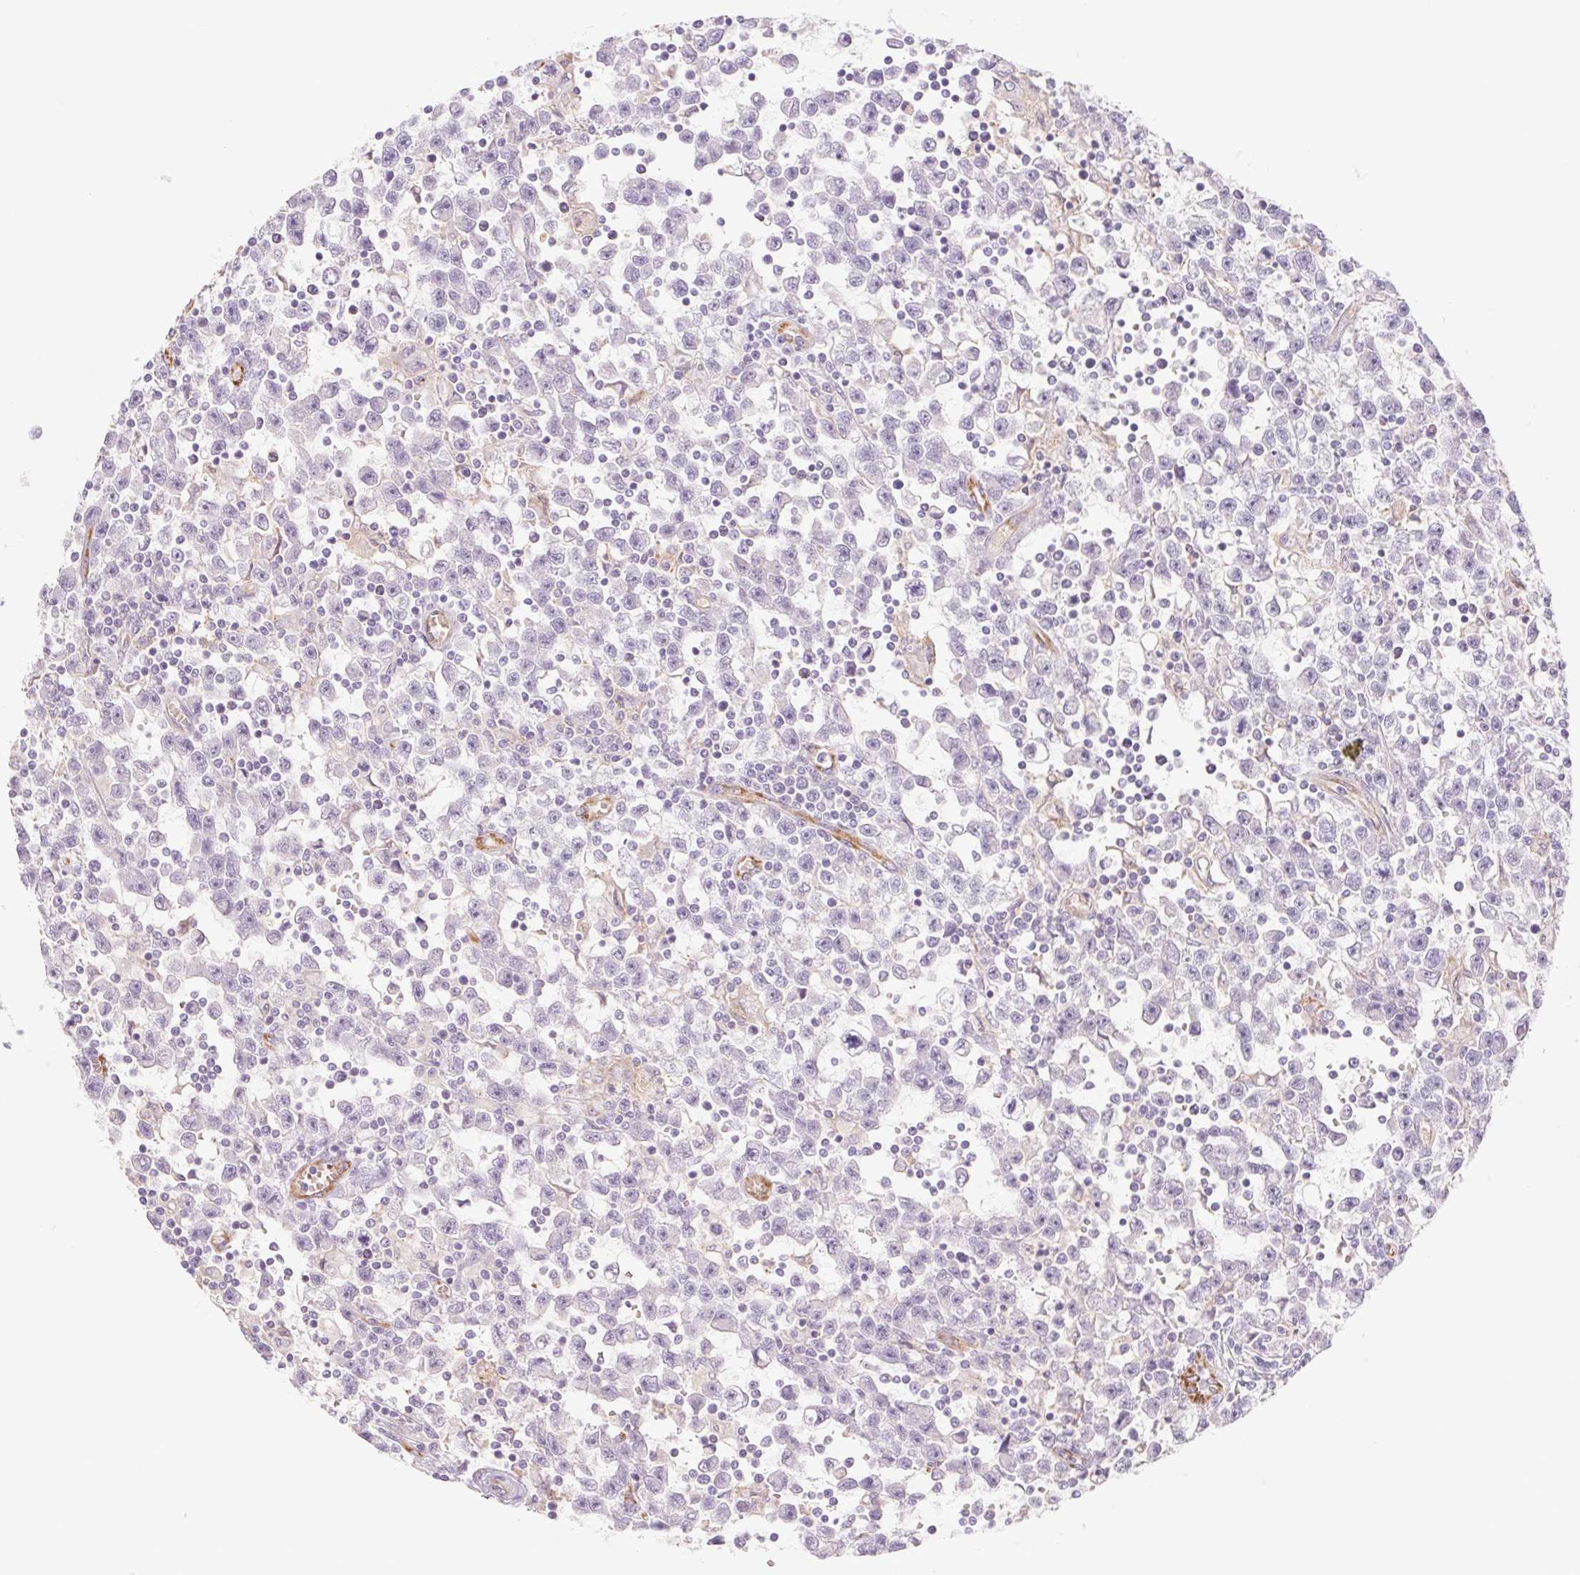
{"staining": {"intensity": "negative", "quantity": "none", "location": "none"}, "tissue": "testis cancer", "cell_type": "Tumor cells", "image_type": "cancer", "snomed": [{"axis": "morphology", "description": "Seminoma, NOS"}, {"axis": "topography", "description": "Testis"}], "caption": "Immunohistochemical staining of testis cancer (seminoma) reveals no significant expression in tumor cells. (Brightfield microscopy of DAB IHC at high magnification).", "gene": "IGFL3", "patient": {"sex": "male", "age": 31}}